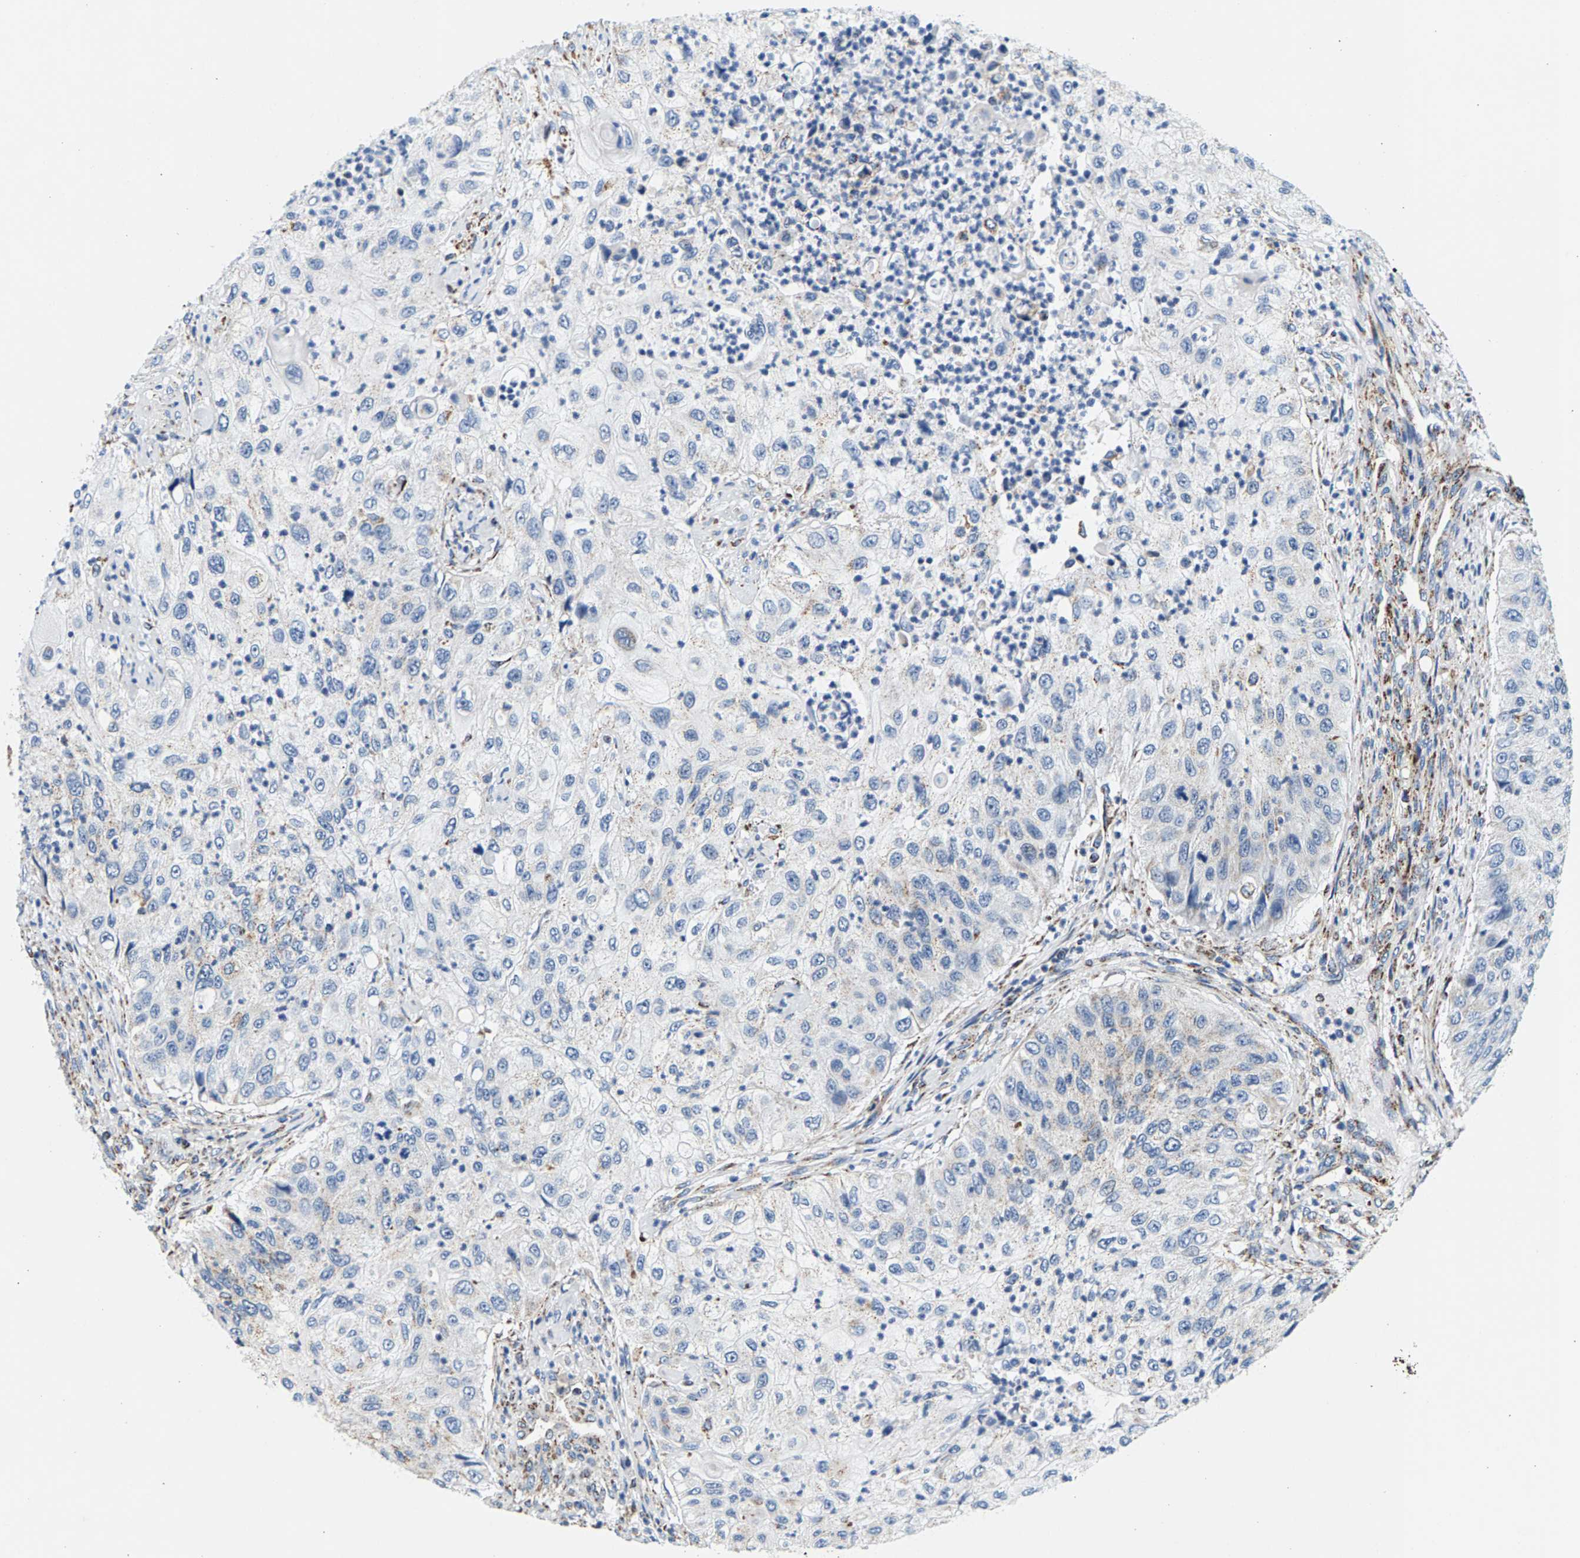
{"staining": {"intensity": "negative", "quantity": "none", "location": "none"}, "tissue": "urothelial cancer", "cell_type": "Tumor cells", "image_type": "cancer", "snomed": [{"axis": "morphology", "description": "Urothelial carcinoma, High grade"}, {"axis": "topography", "description": "Urinary bladder"}], "caption": "Urothelial cancer stained for a protein using immunohistochemistry (IHC) displays no staining tumor cells.", "gene": "PDE1A", "patient": {"sex": "female", "age": 60}}